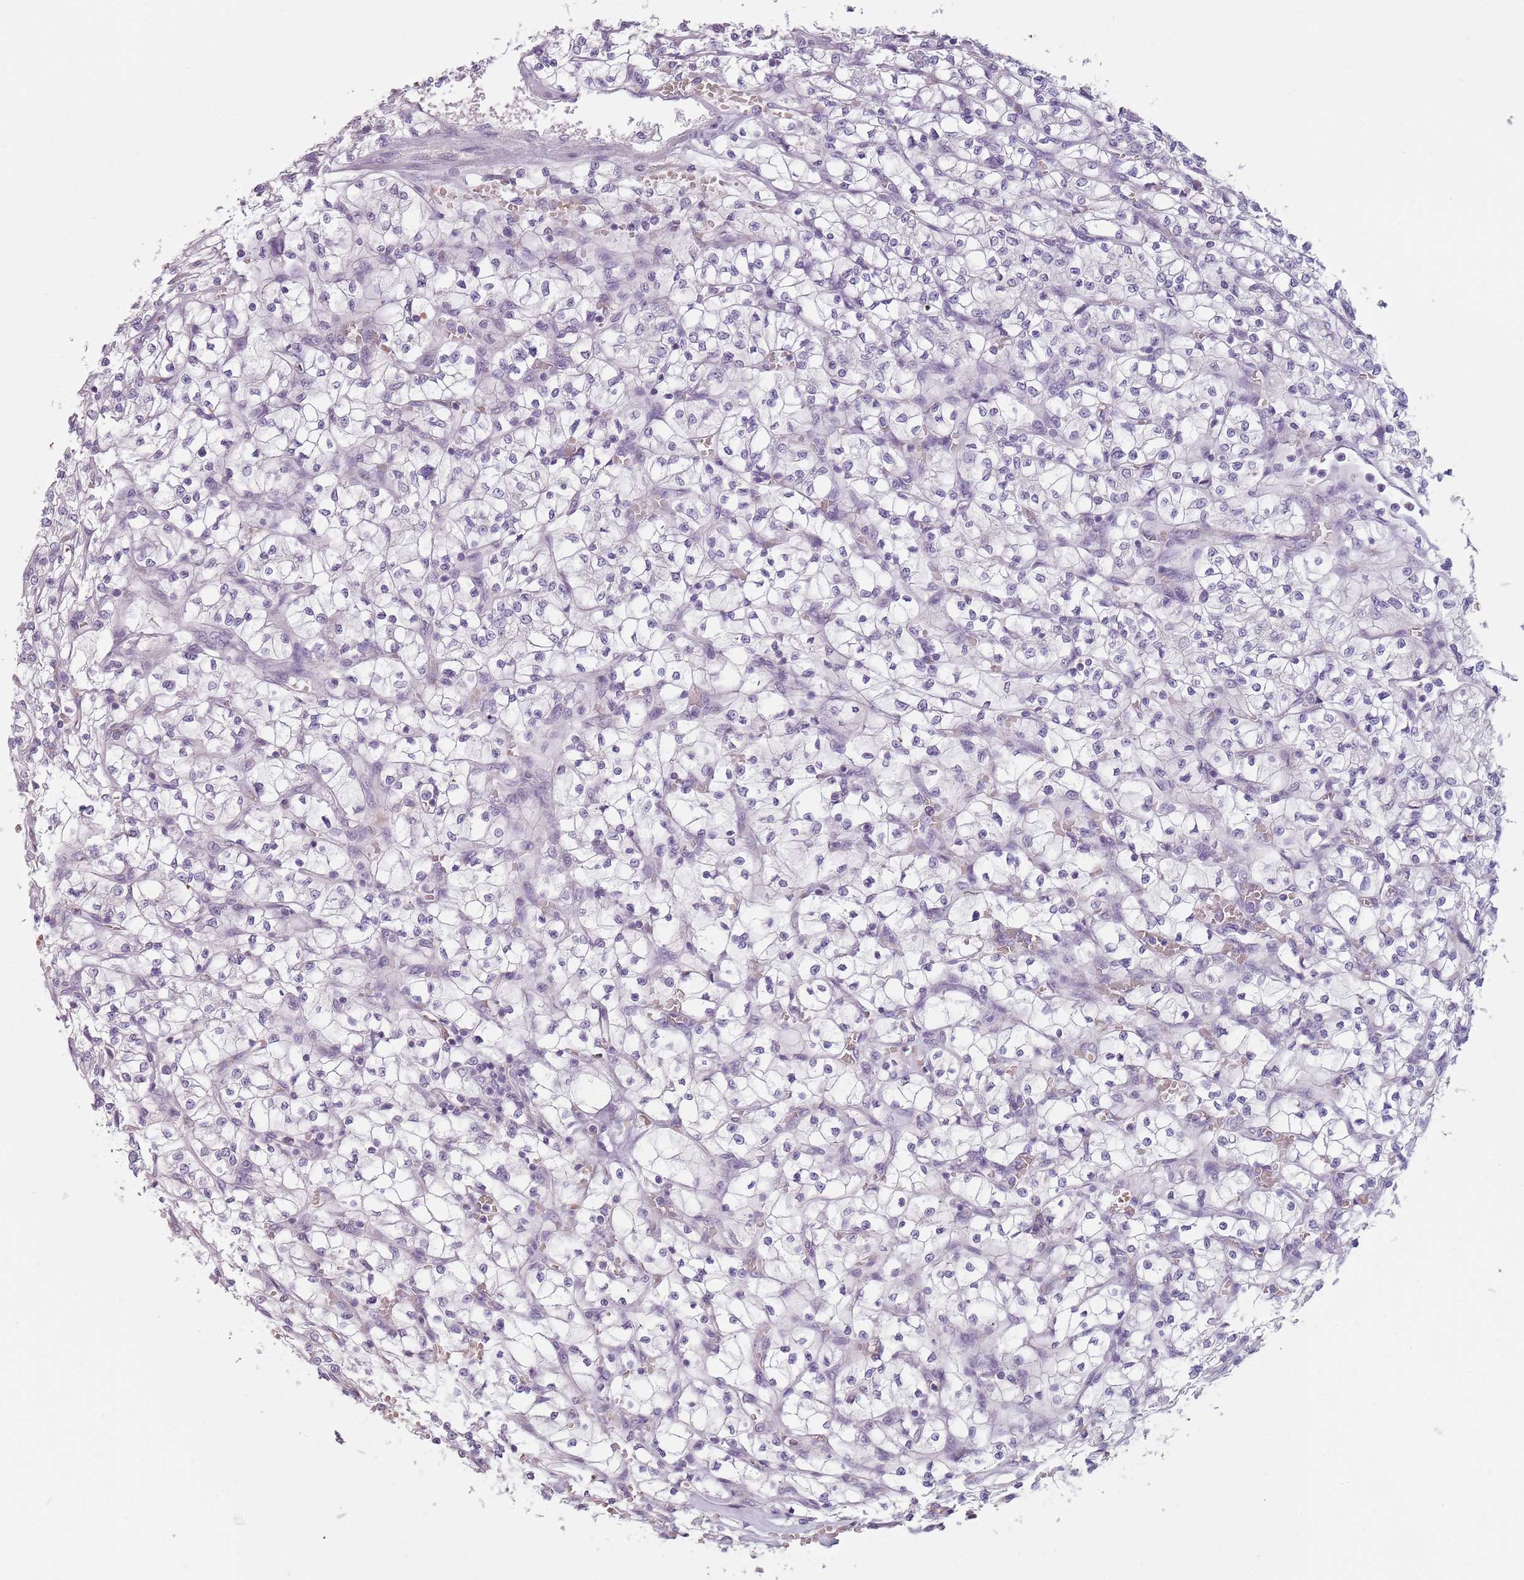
{"staining": {"intensity": "negative", "quantity": "none", "location": "none"}, "tissue": "renal cancer", "cell_type": "Tumor cells", "image_type": "cancer", "snomed": [{"axis": "morphology", "description": "Adenocarcinoma, NOS"}, {"axis": "topography", "description": "Kidney"}], "caption": "Human adenocarcinoma (renal) stained for a protein using immunohistochemistry (IHC) reveals no positivity in tumor cells.", "gene": "PIEZO1", "patient": {"sex": "female", "age": 64}}